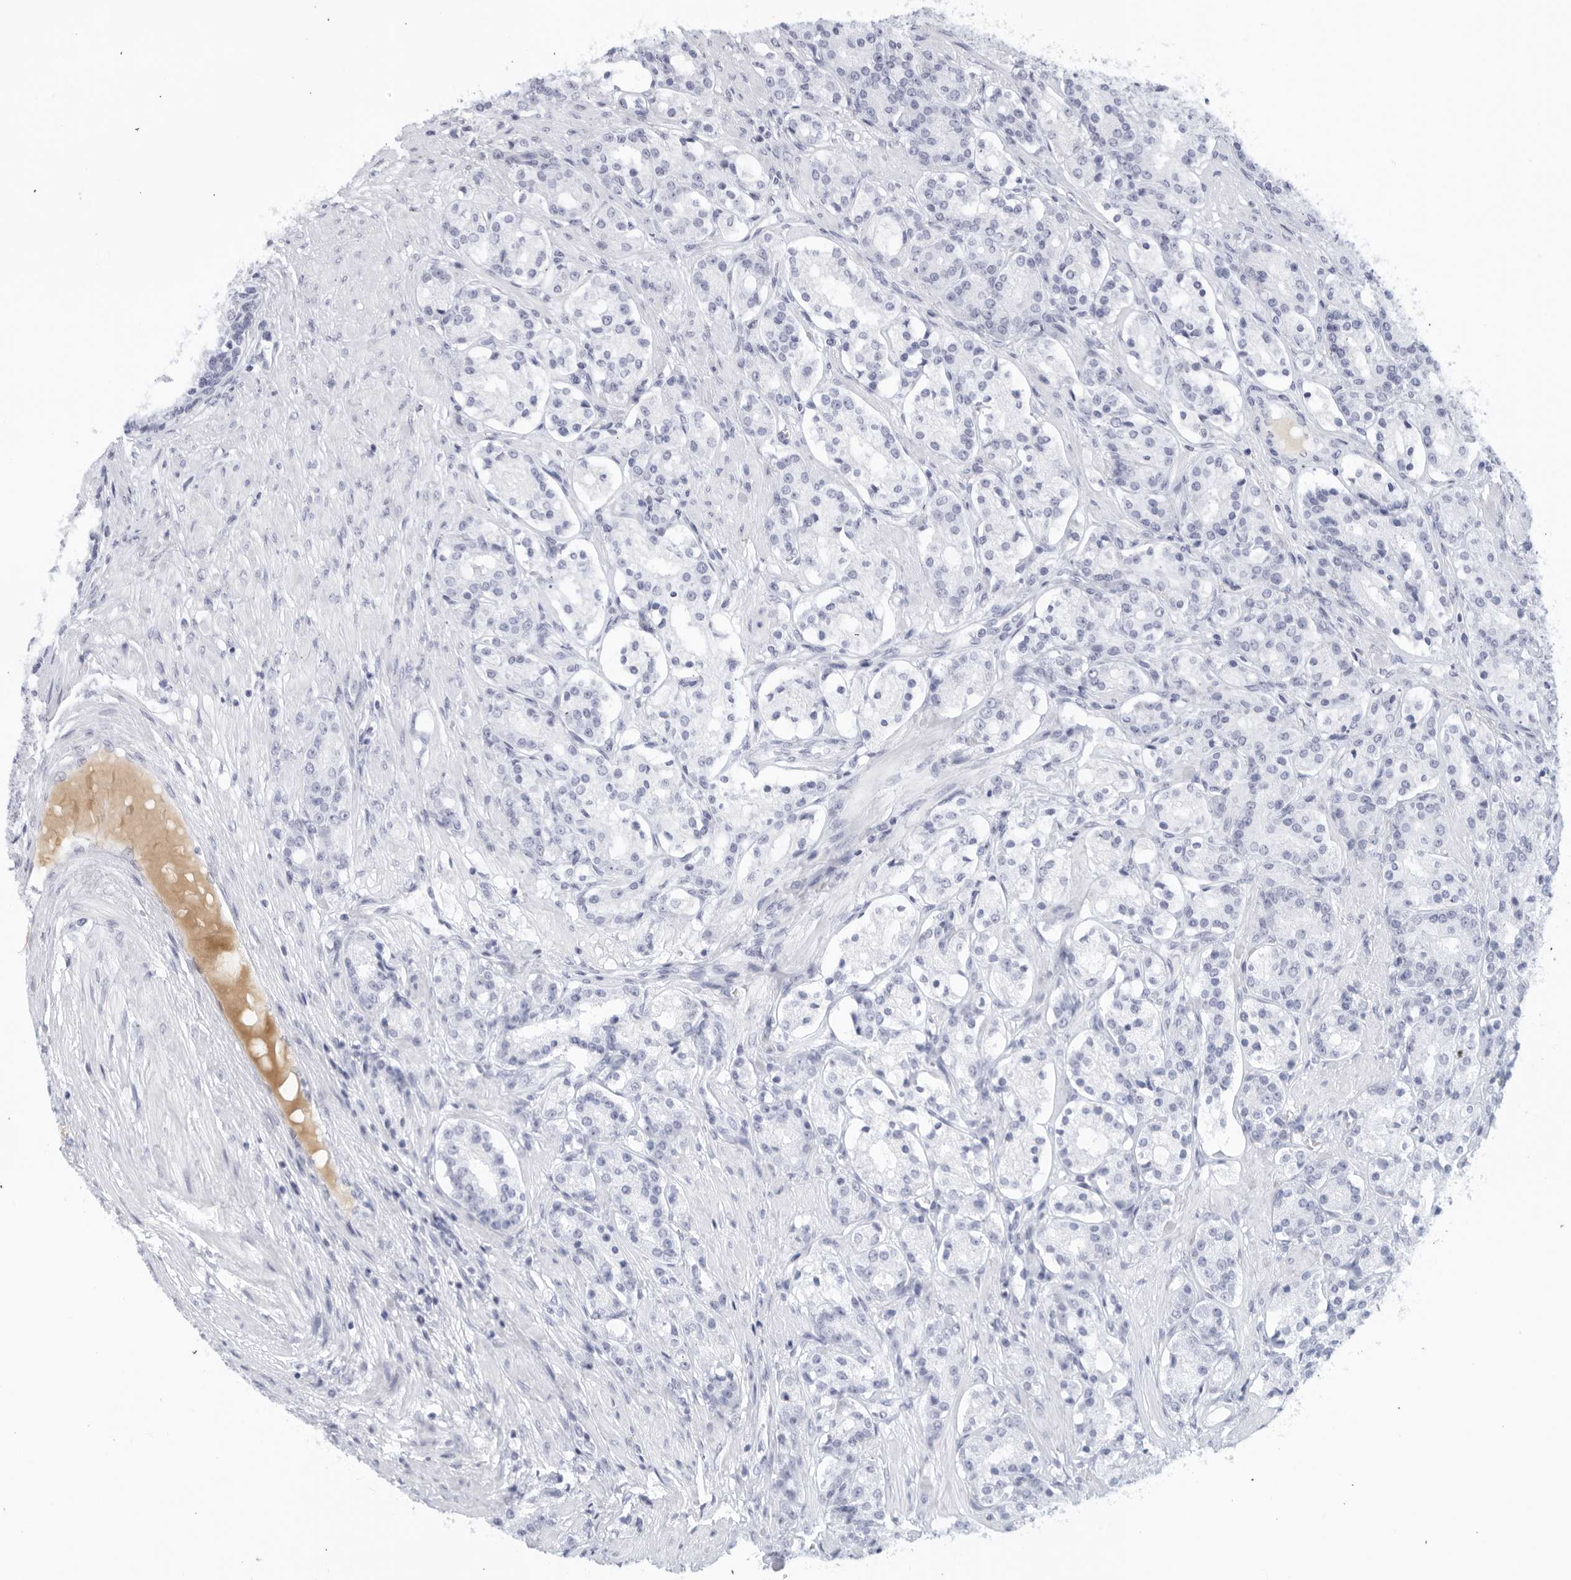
{"staining": {"intensity": "negative", "quantity": "none", "location": "none"}, "tissue": "prostate cancer", "cell_type": "Tumor cells", "image_type": "cancer", "snomed": [{"axis": "morphology", "description": "Adenocarcinoma, High grade"}, {"axis": "topography", "description": "Prostate"}], "caption": "Immunohistochemistry (IHC) of human prostate cancer (high-grade adenocarcinoma) shows no staining in tumor cells.", "gene": "FGG", "patient": {"sex": "male", "age": 60}}